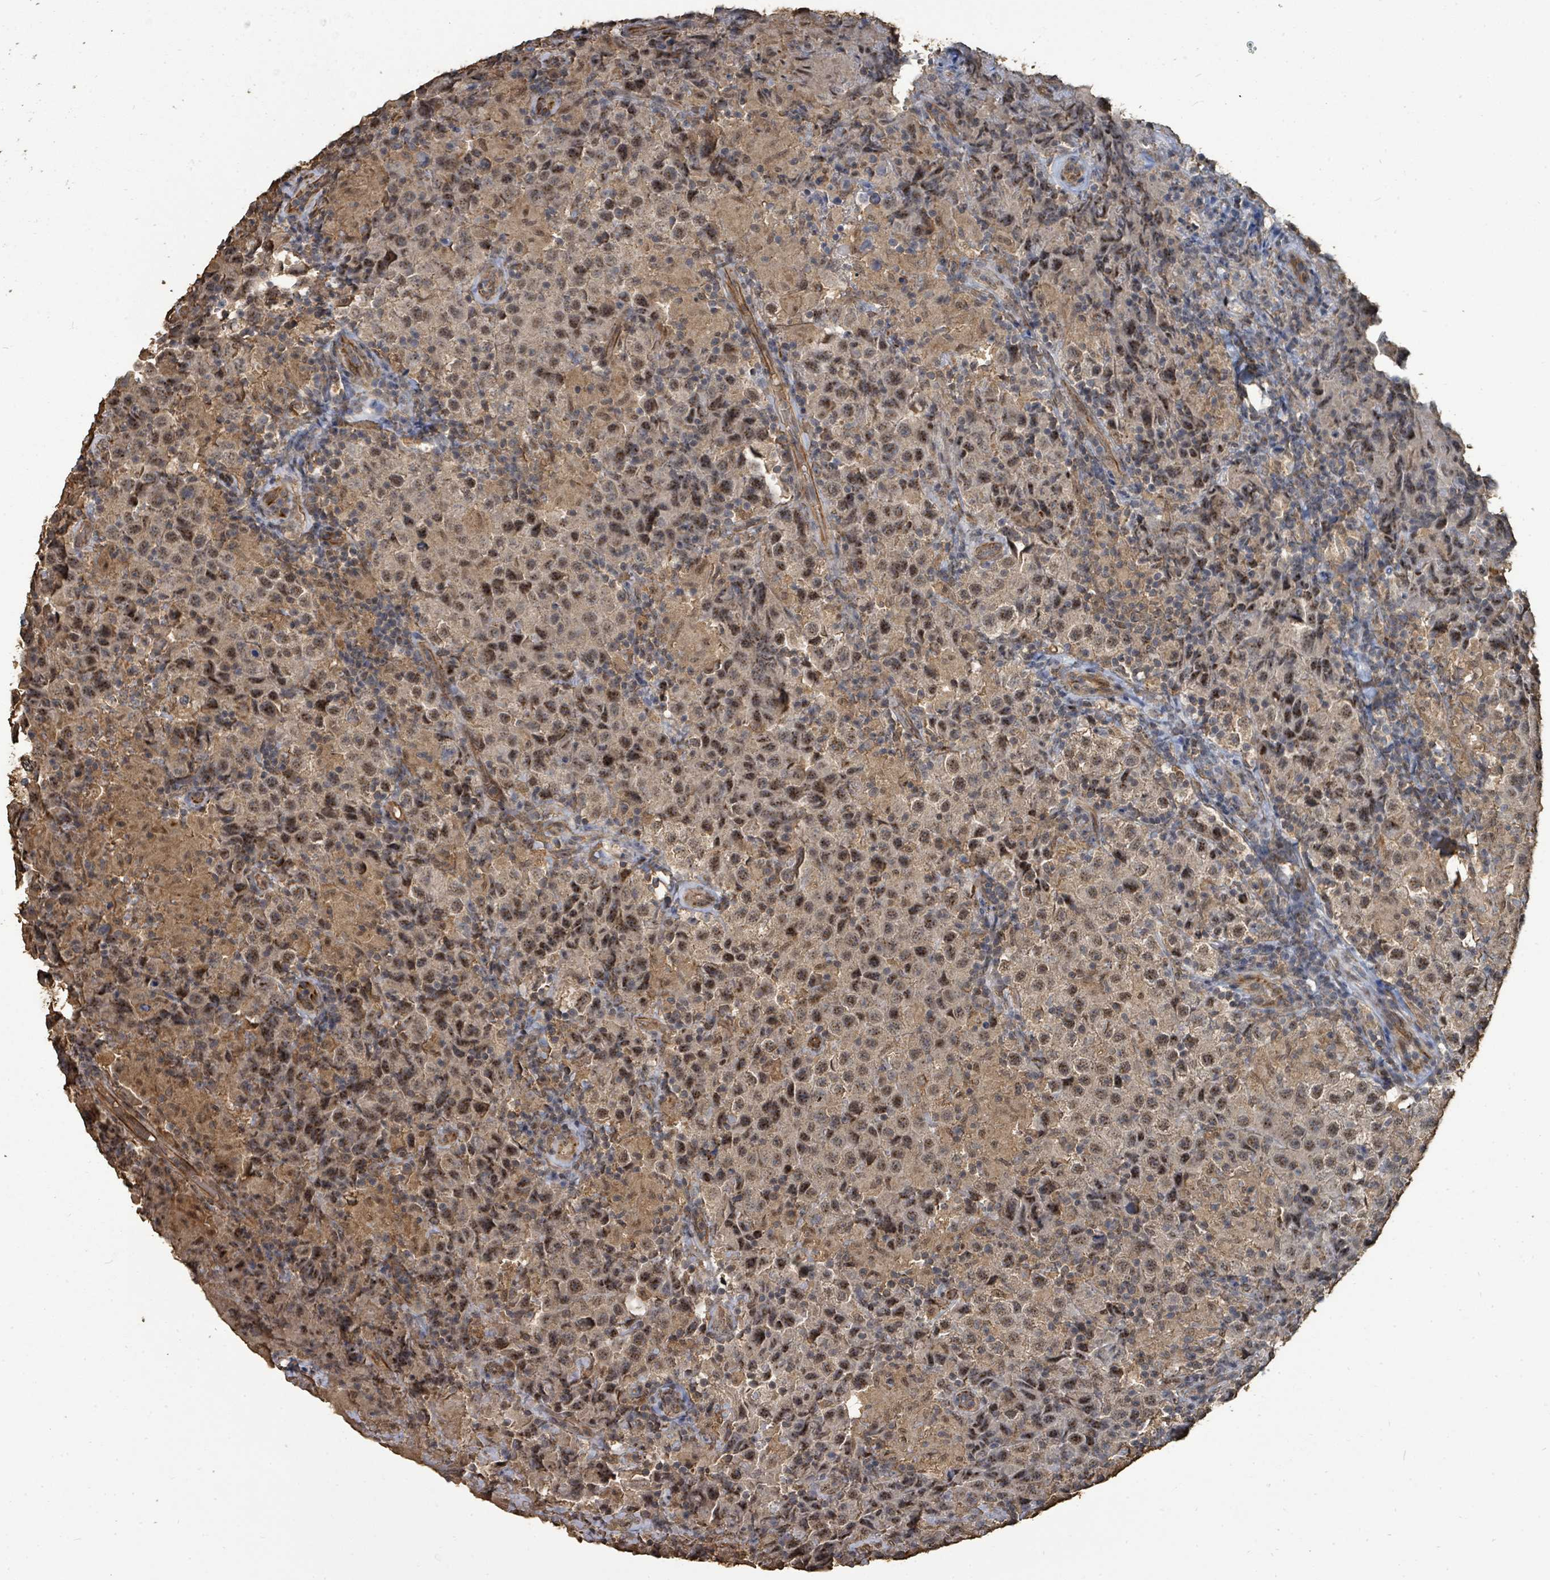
{"staining": {"intensity": "moderate", "quantity": ">75%", "location": "nuclear"}, "tissue": "testis cancer", "cell_type": "Tumor cells", "image_type": "cancer", "snomed": [{"axis": "morphology", "description": "Seminoma, NOS"}, {"axis": "morphology", "description": "Carcinoma, Embryonal, NOS"}, {"axis": "topography", "description": "Testis"}], "caption": "A histopathology image showing moderate nuclear staining in approximately >75% of tumor cells in testis cancer, as visualized by brown immunohistochemical staining.", "gene": "C6orf52", "patient": {"sex": "male", "age": 41}}